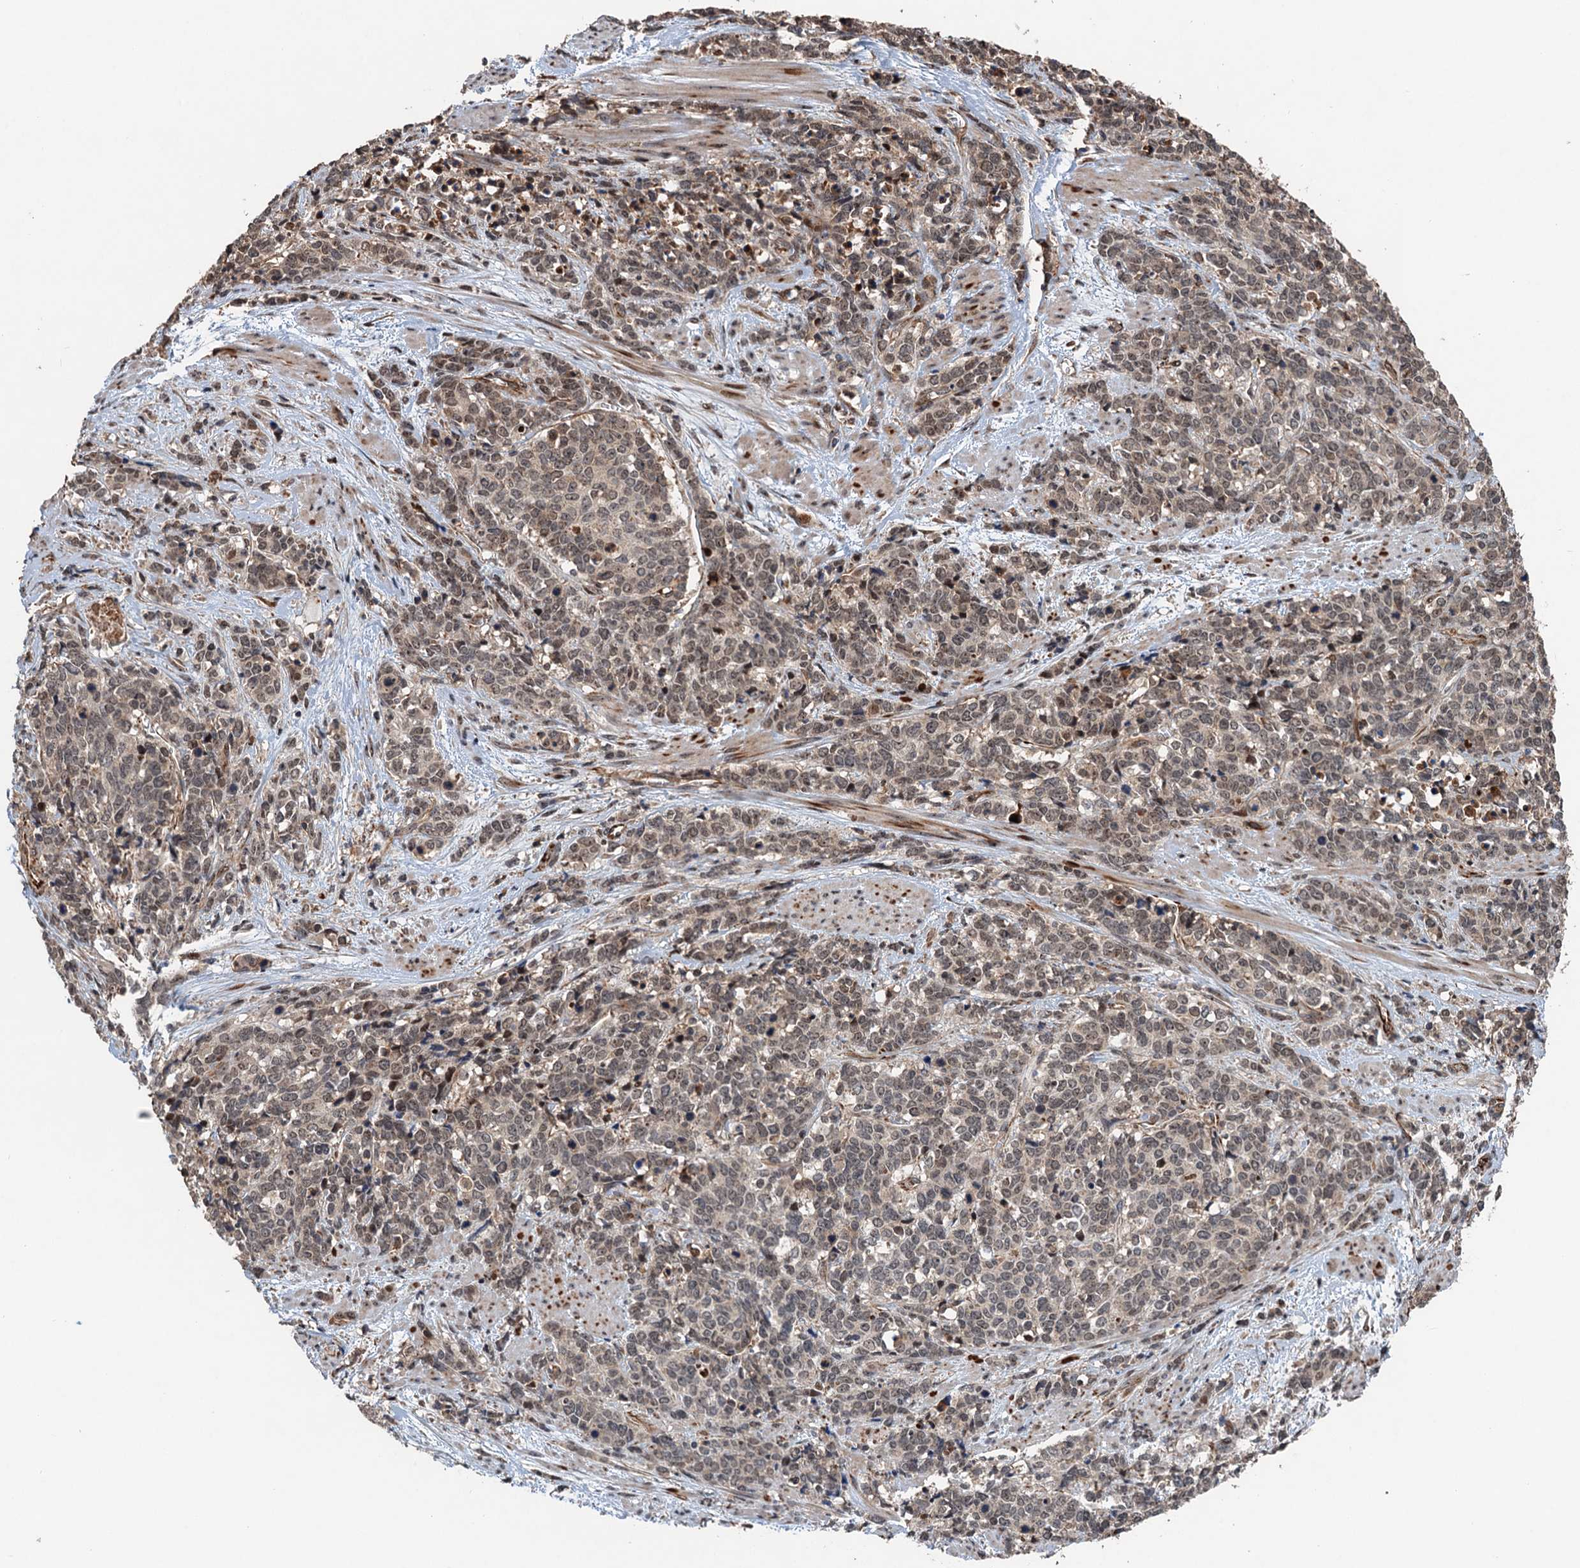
{"staining": {"intensity": "moderate", "quantity": ">75%", "location": "cytoplasmic/membranous,nuclear"}, "tissue": "cervical cancer", "cell_type": "Tumor cells", "image_type": "cancer", "snomed": [{"axis": "morphology", "description": "Squamous cell carcinoma, NOS"}, {"axis": "topography", "description": "Cervix"}], "caption": "DAB immunohistochemical staining of cervical cancer (squamous cell carcinoma) exhibits moderate cytoplasmic/membranous and nuclear protein staining in about >75% of tumor cells.", "gene": "TMA16", "patient": {"sex": "female", "age": 60}}